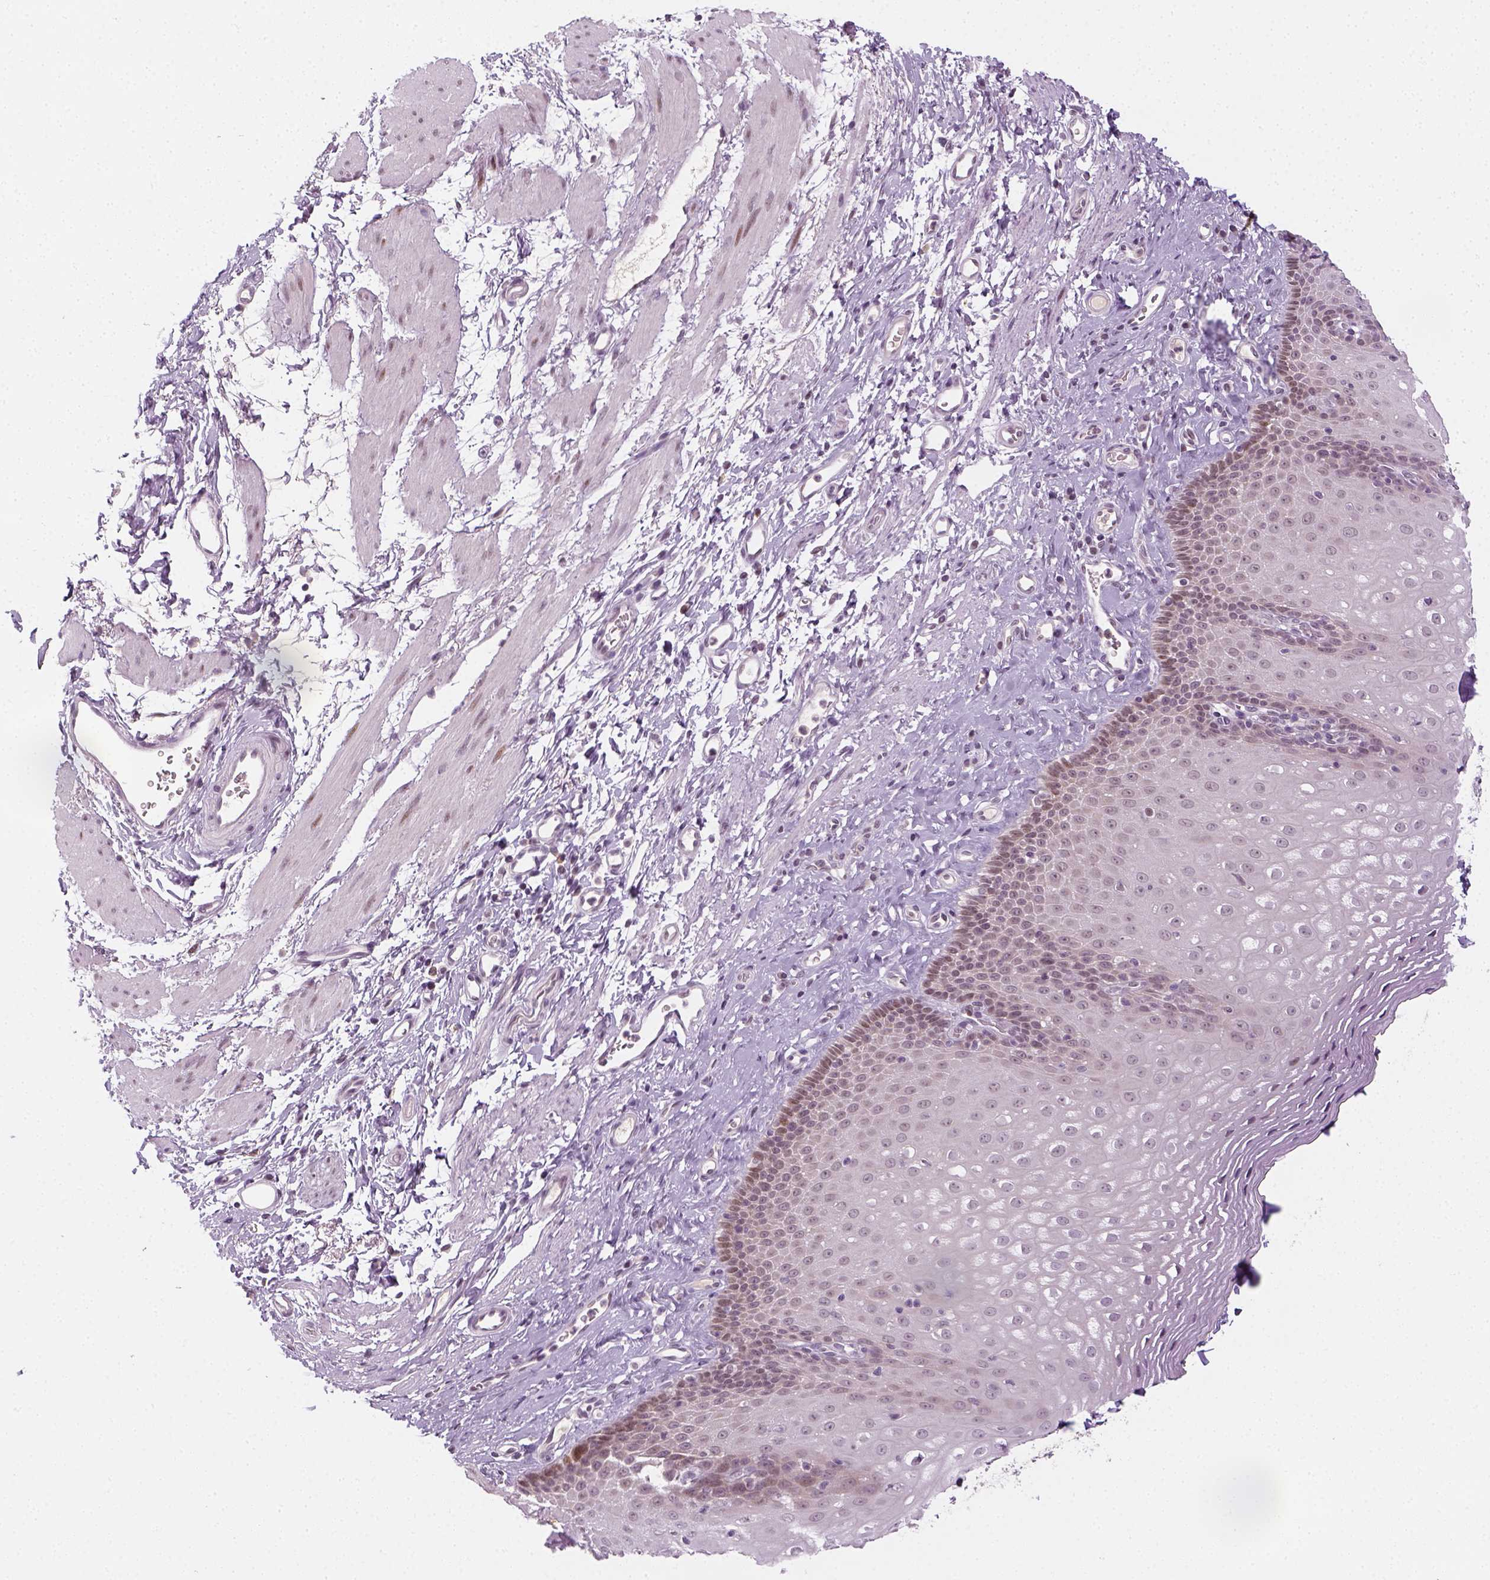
{"staining": {"intensity": "moderate", "quantity": "<25%", "location": "nuclear"}, "tissue": "esophagus", "cell_type": "Squamous epithelial cells", "image_type": "normal", "snomed": [{"axis": "morphology", "description": "Normal tissue, NOS"}, {"axis": "topography", "description": "Esophagus"}], "caption": "Immunohistochemical staining of benign human esophagus exhibits <25% levels of moderate nuclear protein positivity in about <25% of squamous epithelial cells.", "gene": "MAGEB3", "patient": {"sex": "female", "age": 68}}